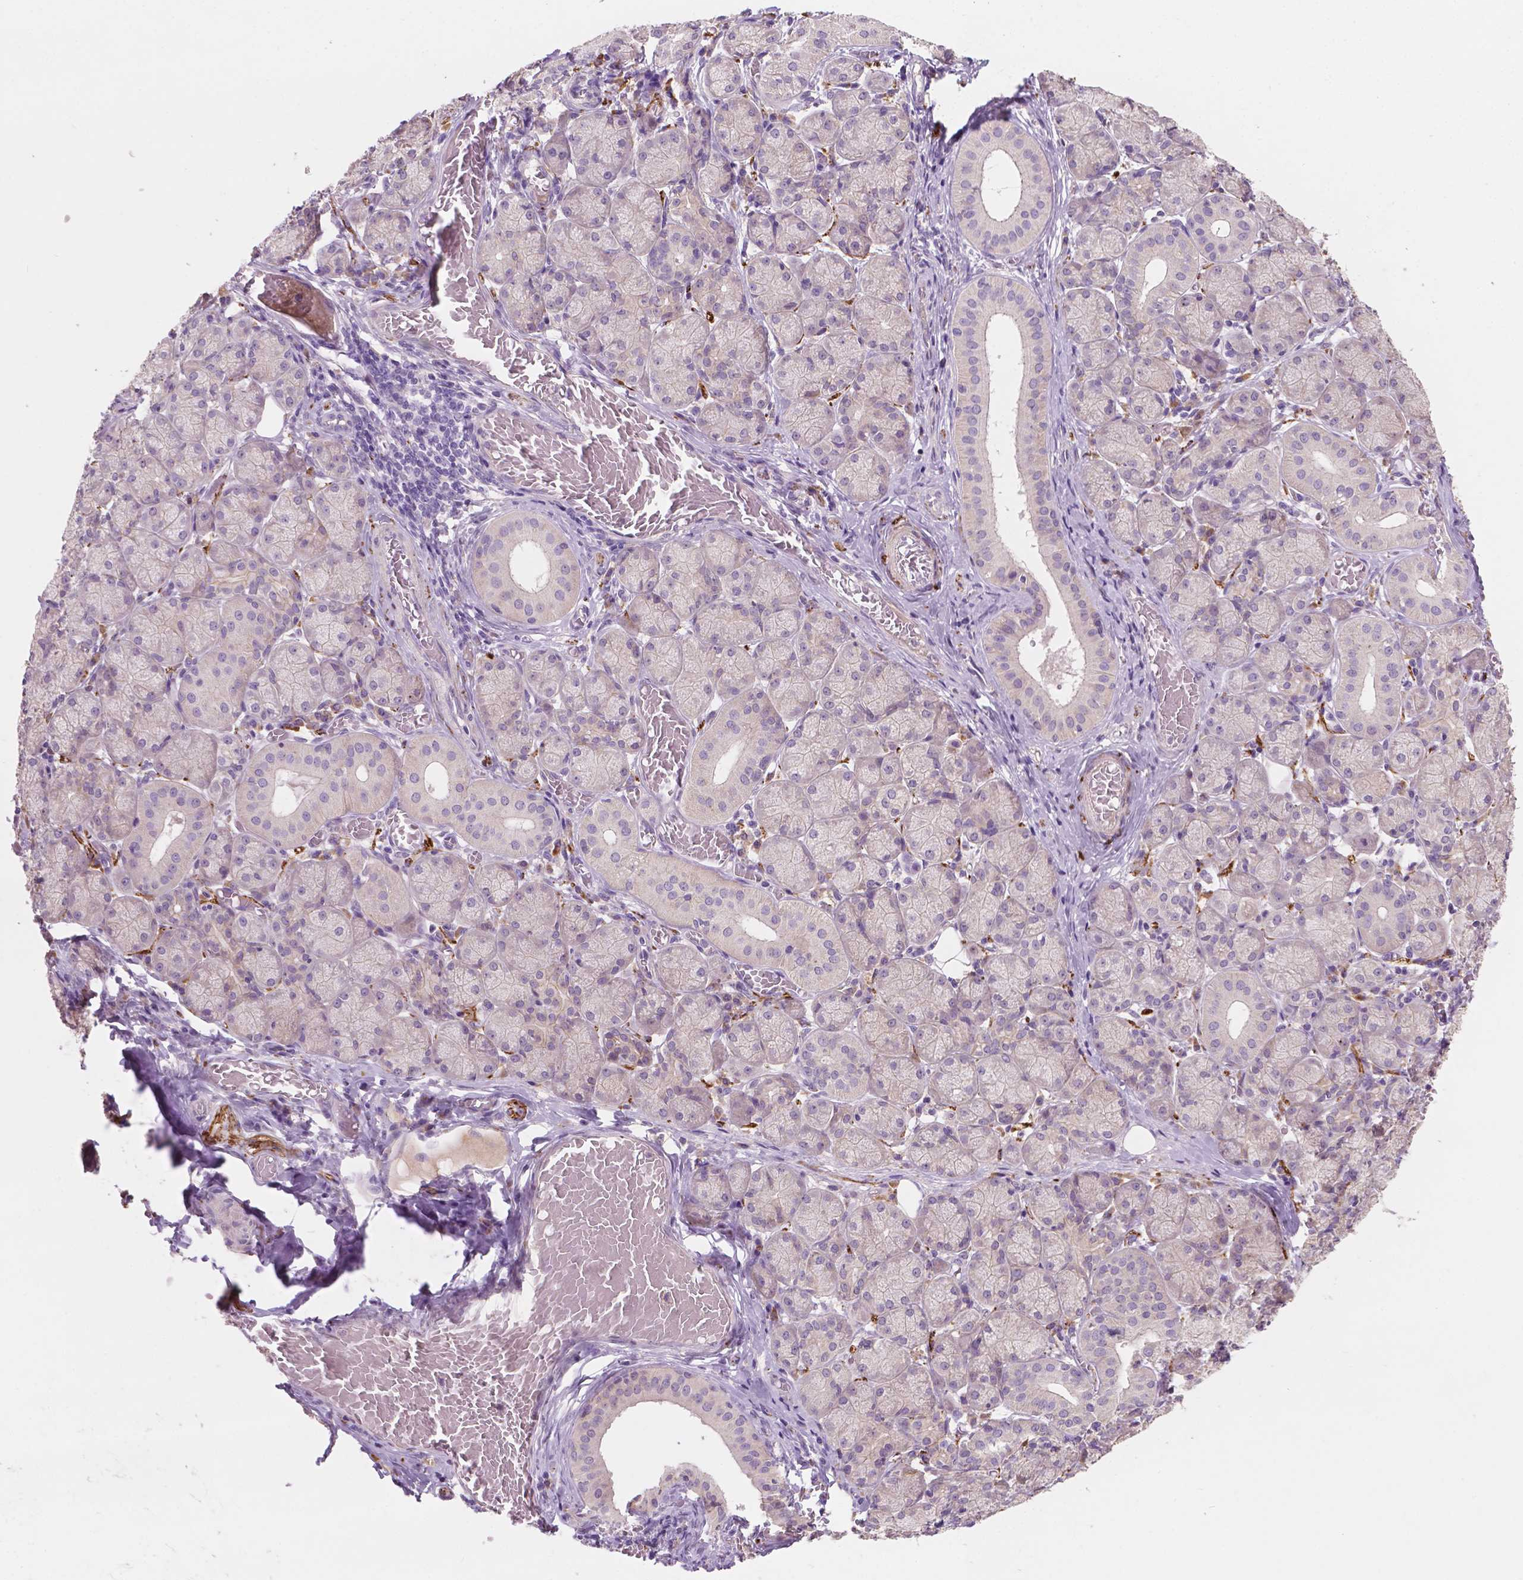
{"staining": {"intensity": "weak", "quantity": "<25%", "location": "cytoplasmic/membranous"}, "tissue": "salivary gland", "cell_type": "Glandular cells", "image_type": "normal", "snomed": [{"axis": "morphology", "description": "Normal tissue, NOS"}, {"axis": "topography", "description": "Salivary gland"}, {"axis": "topography", "description": "Peripheral nerve tissue"}], "caption": "A high-resolution photomicrograph shows immunohistochemistry staining of unremarkable salivary gland, which exhibits no significant expression in glandular cells. Brightfield microscopy of IHC stained with DAB (3,3'-diaminobenzidine) (brown) and hematoxylin (blue), captured at high magnification.", "gene": "LRP1B", "patient": {"sex": "female", "age": 24}}